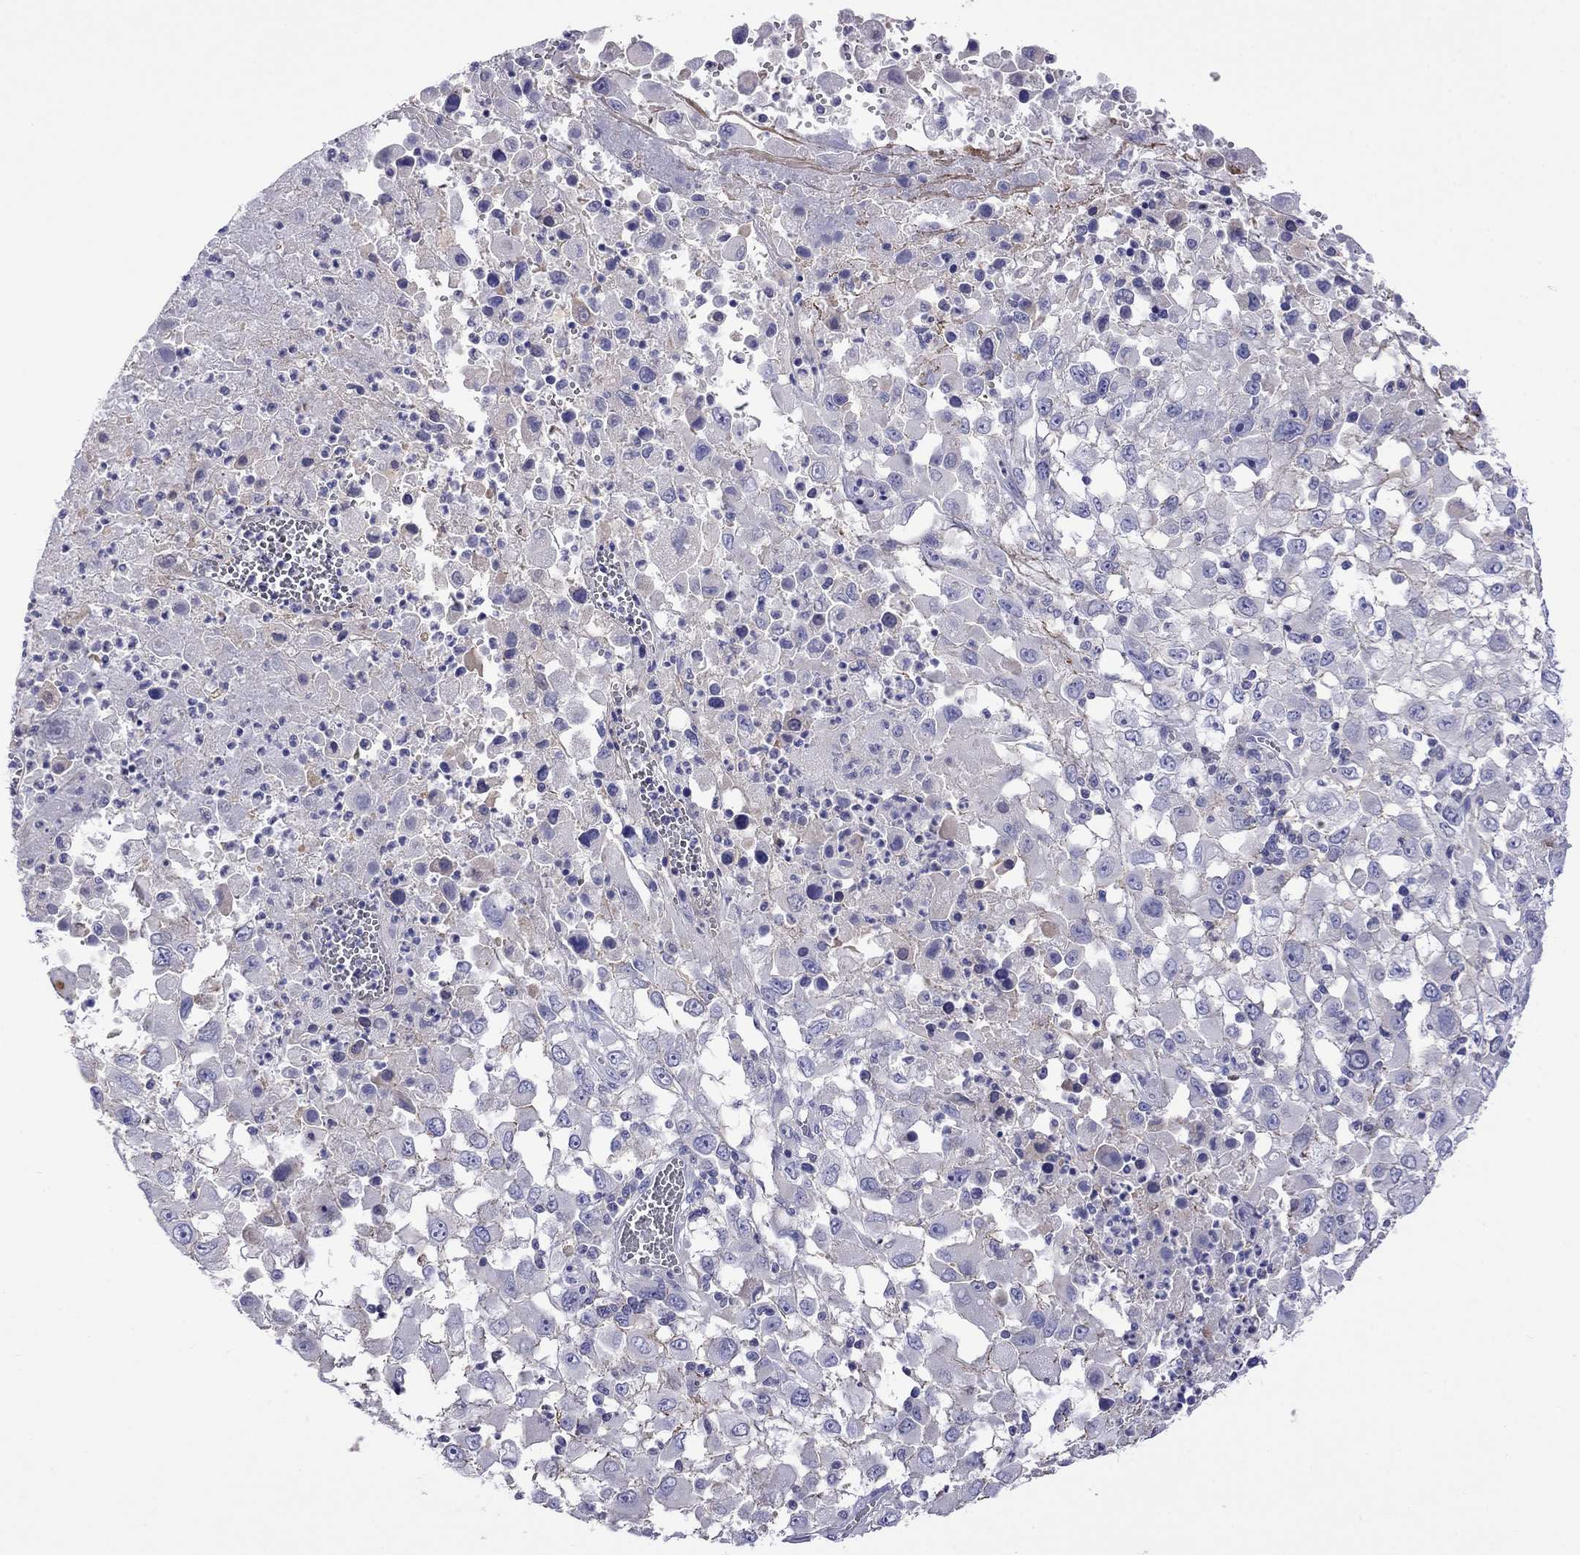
{"staining": {"intensity": "negative", "quantity": "none", "location": "none"}, "tissue": "melanoma", "cell_type": "Tumor cells", "image_type": "cancer", "snomed": [{"axis": "morphology", "description": "Malignant melanoma, Metastatic site"}, {"axis": "topography", "description": "Soft tissue"}], "caption": "Immunohistochemistry image of malignant melanoma (metastatic site) stained for a protein (brown), which exhibits no positivity in tumor cells.", "gene": "STAR", "patient": {"sex": "male", "age": 50}}